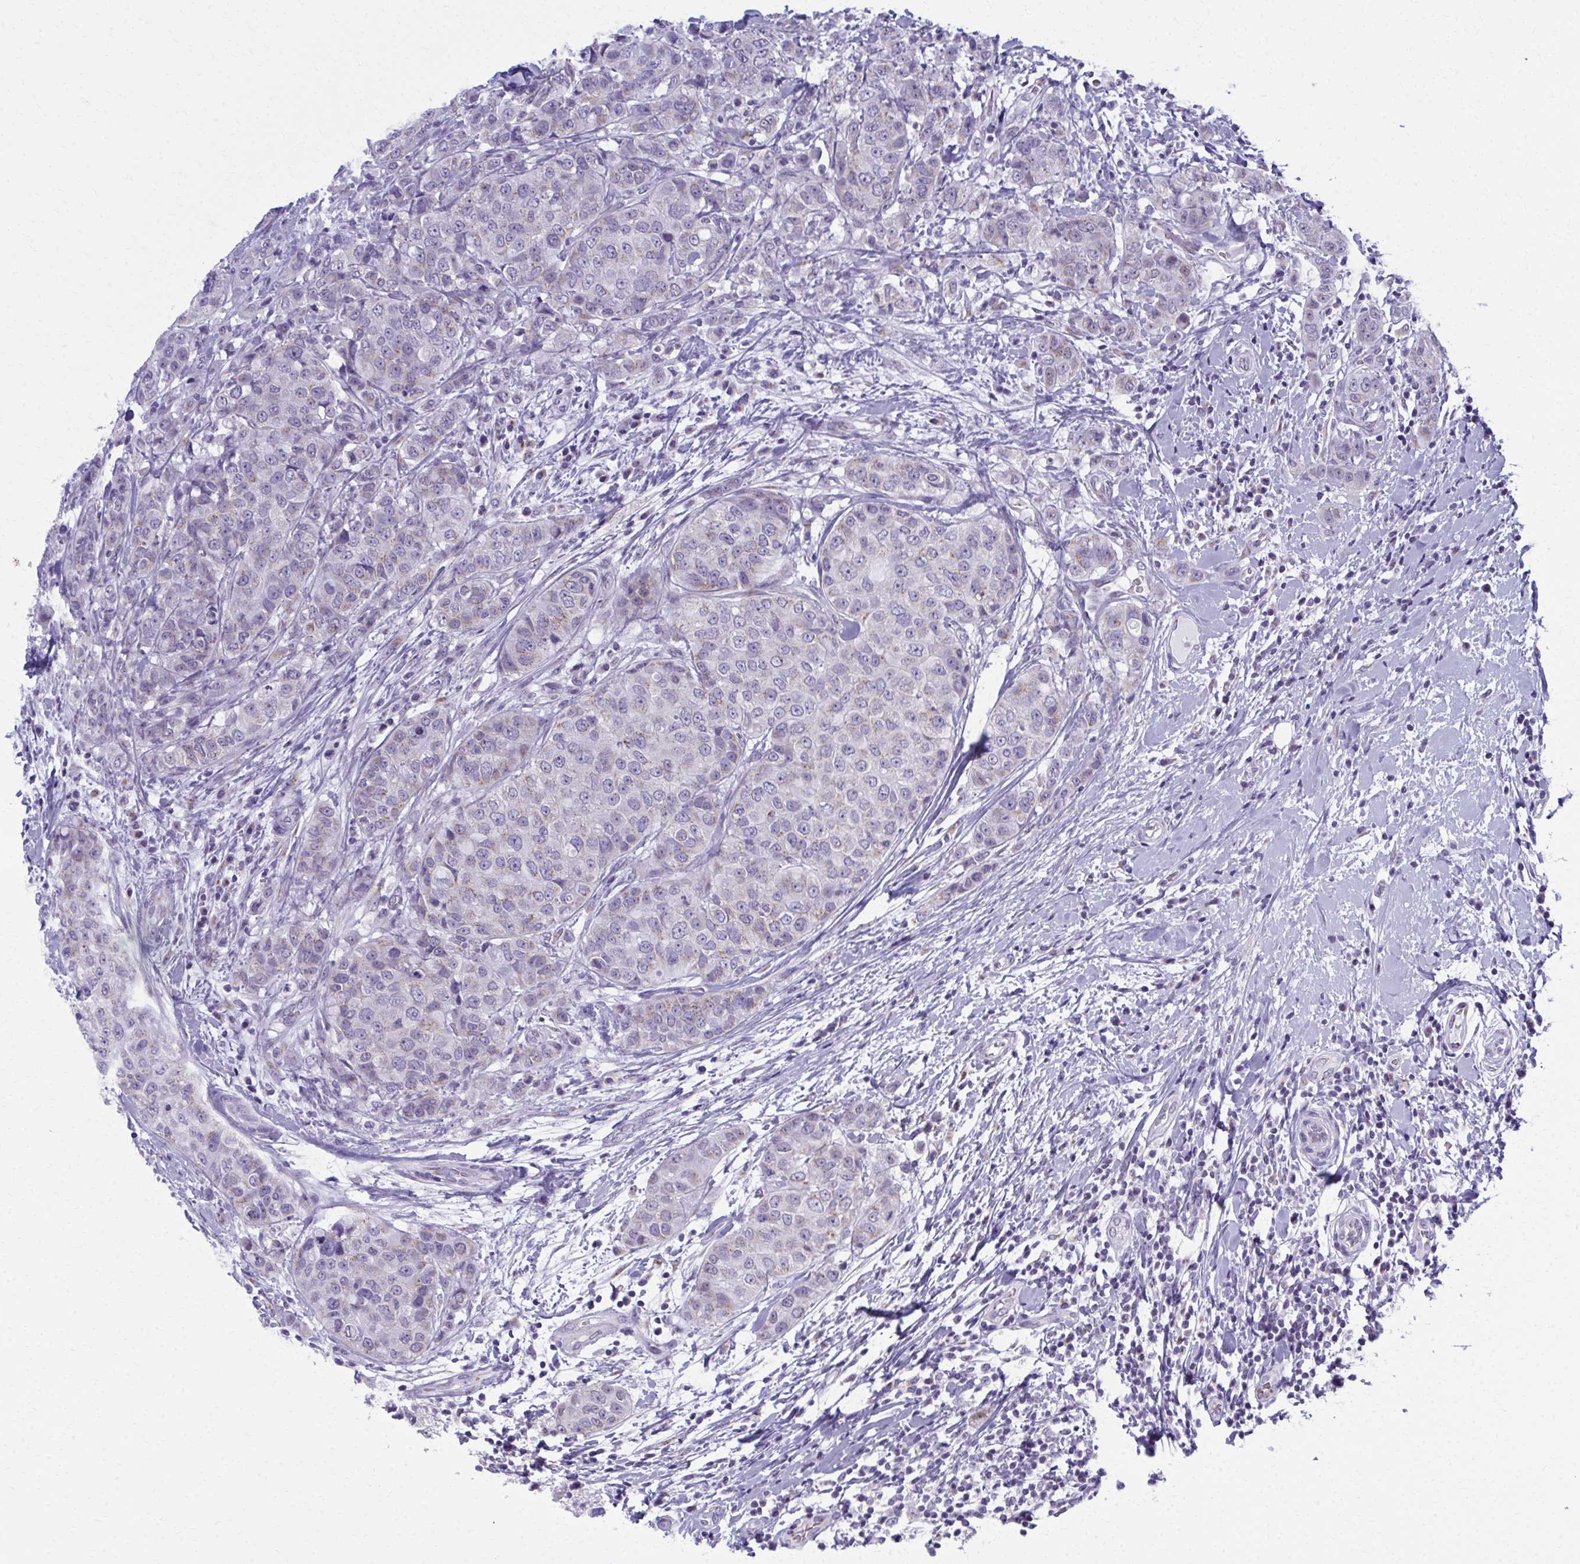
{"staining": {"intensity": "weak", "quantity": "<25%", "location": "cytoplasmic/membranous"}, "tissue": "breast cancer", "cell_type": "Tumor cells", "image_type": "cancer", "snomed": [{"axis": "morphology", "description": "Duct carcinoma"}, {"axis": "topography", "description": "Breast"}], "caption": "There is no significant expression in tumor cells of breast cancer (infiltrating ductal carcinoma). (DAB (3,3'-diaminobenzidine) IHC with hematoxylin counter stain).", "gene": "SCLY", "patient": {"sex": "female", "age": 27}}